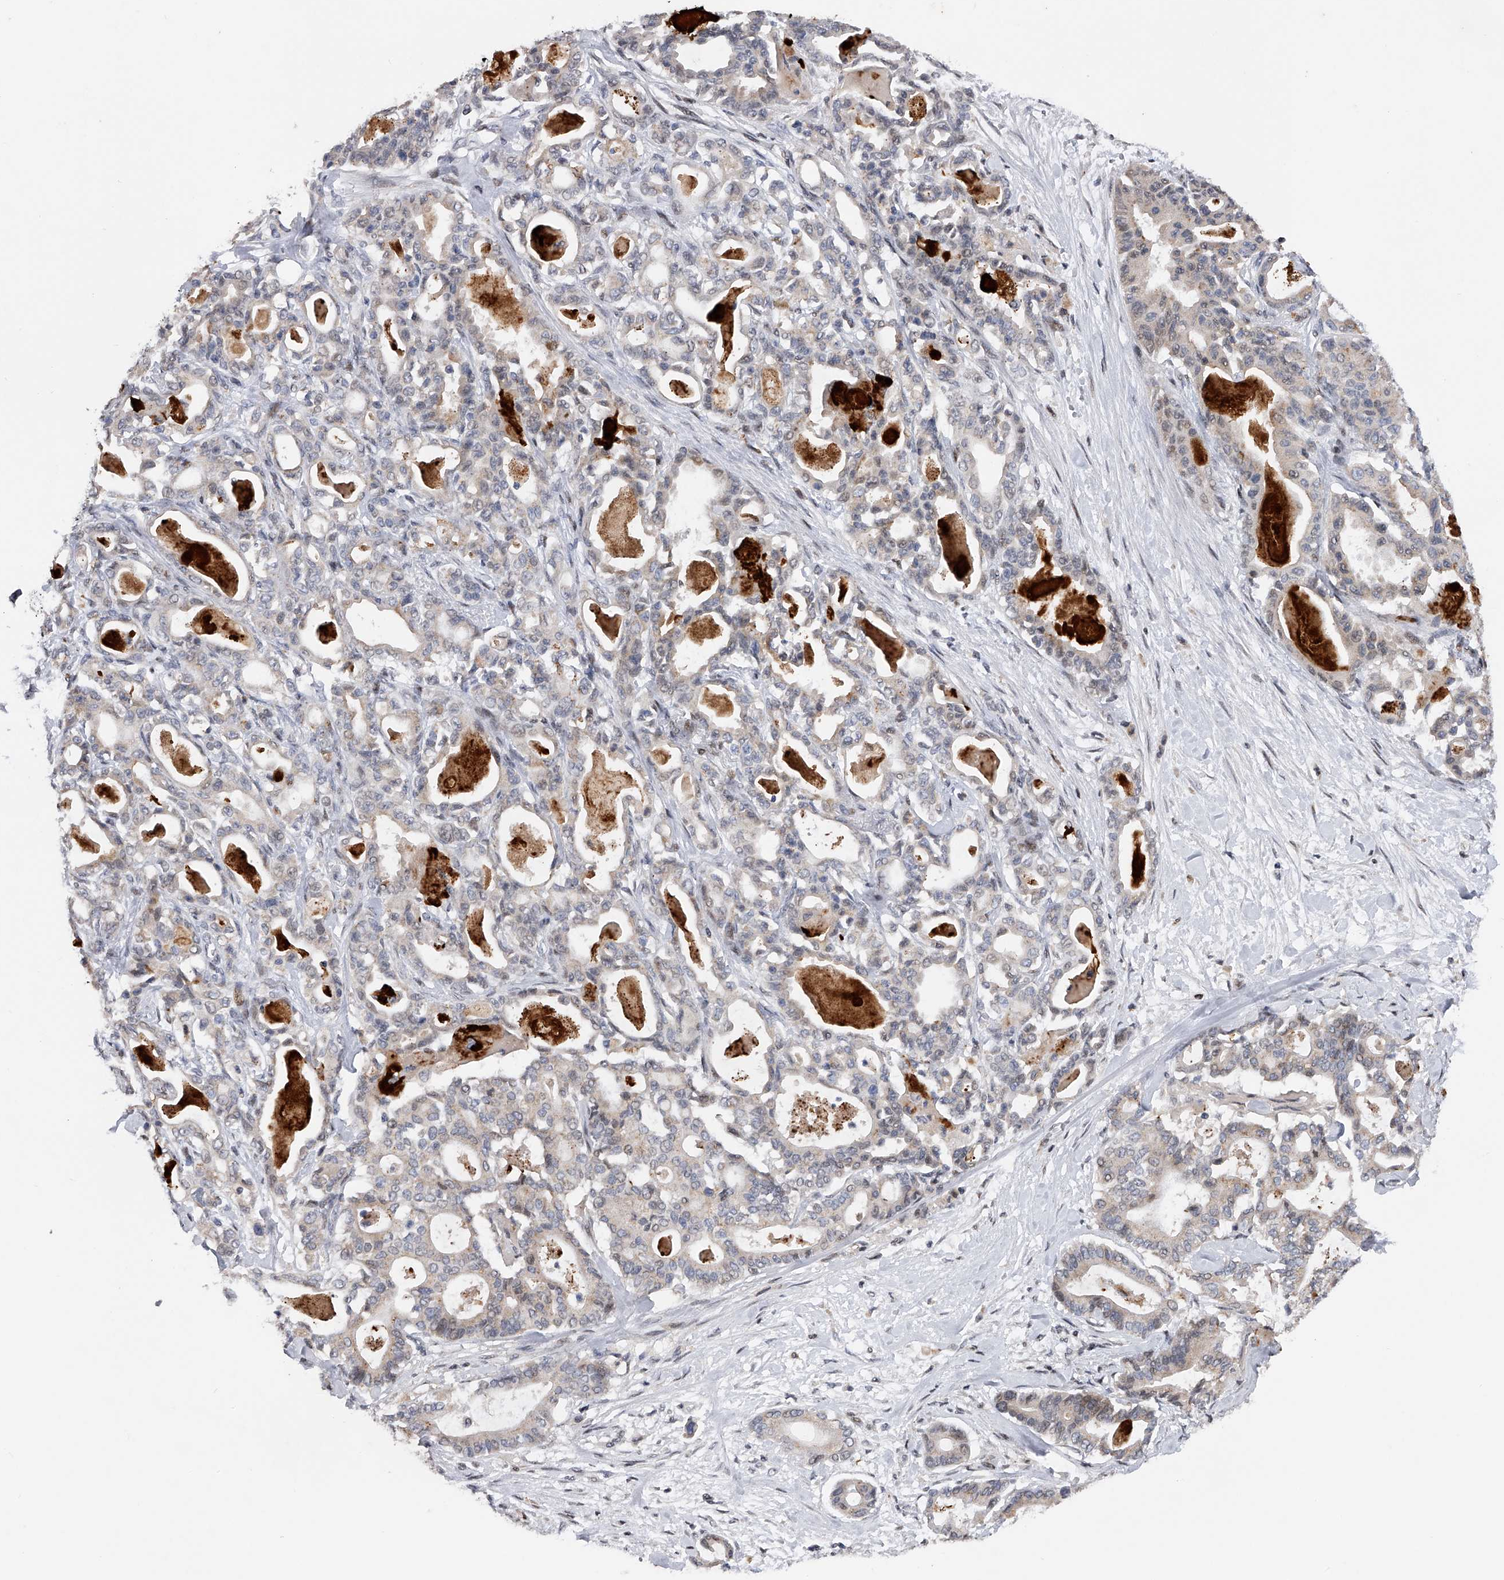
{"staining": {"intensity": "negative", "quantity": "none", "location": "none"}, "tissue": "pancreatic cancer", "cell_type": "Tumor cells", "image_type": "cancer", "snomed": [{"axis": "morphology", "description": "Adenocarcinoma, NOS"}, {"axis": "topography", "description": "Pancreas"}], "caption": "Adenocarcinoma (pancreatic) stained for a protein using immunohistochemistry (IHC) exhibits no staining tumor cells.", "gene": "RWDD2A", "patient": {"sex": "male", "age": 63}}